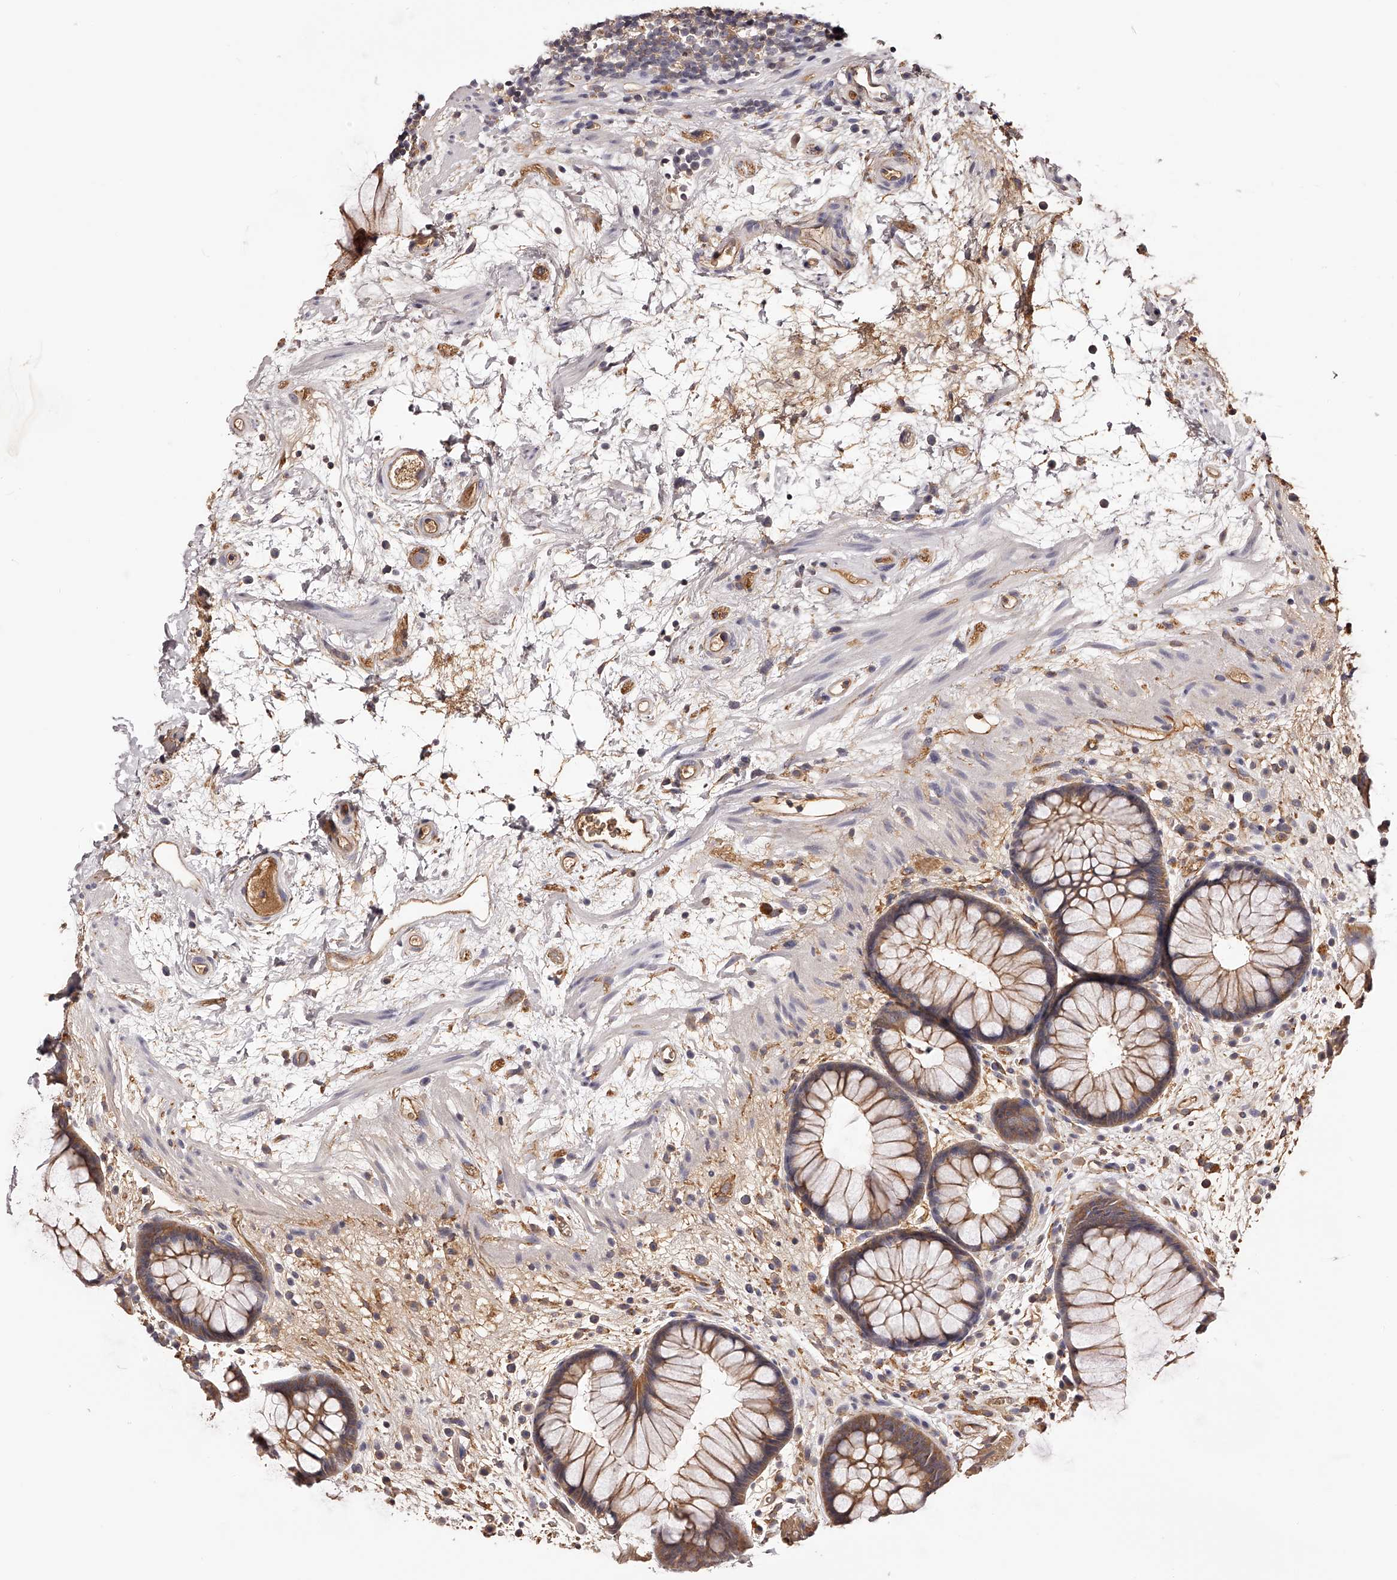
{"staining": {"intensity": "moderate", "quantity": ">75%", "location": "cytoplasmic/membranous"}, "tissue": "rectum", "cell_type": "Glandular cells", "image_type": "normal", "snomed": [{"axis": "morphology", "description": "Normal tissue, NOS"}, {"axis": "topography", "description": "Rectum"}], "caption": "Moderate cytoplasmic/membranous expression for a protein is appreciated in approximately >75% of glandular cells of normal rectum using immunohistochemistry.", "gene": "LTV1", "patient": {"sex": "male", "age": 51}}